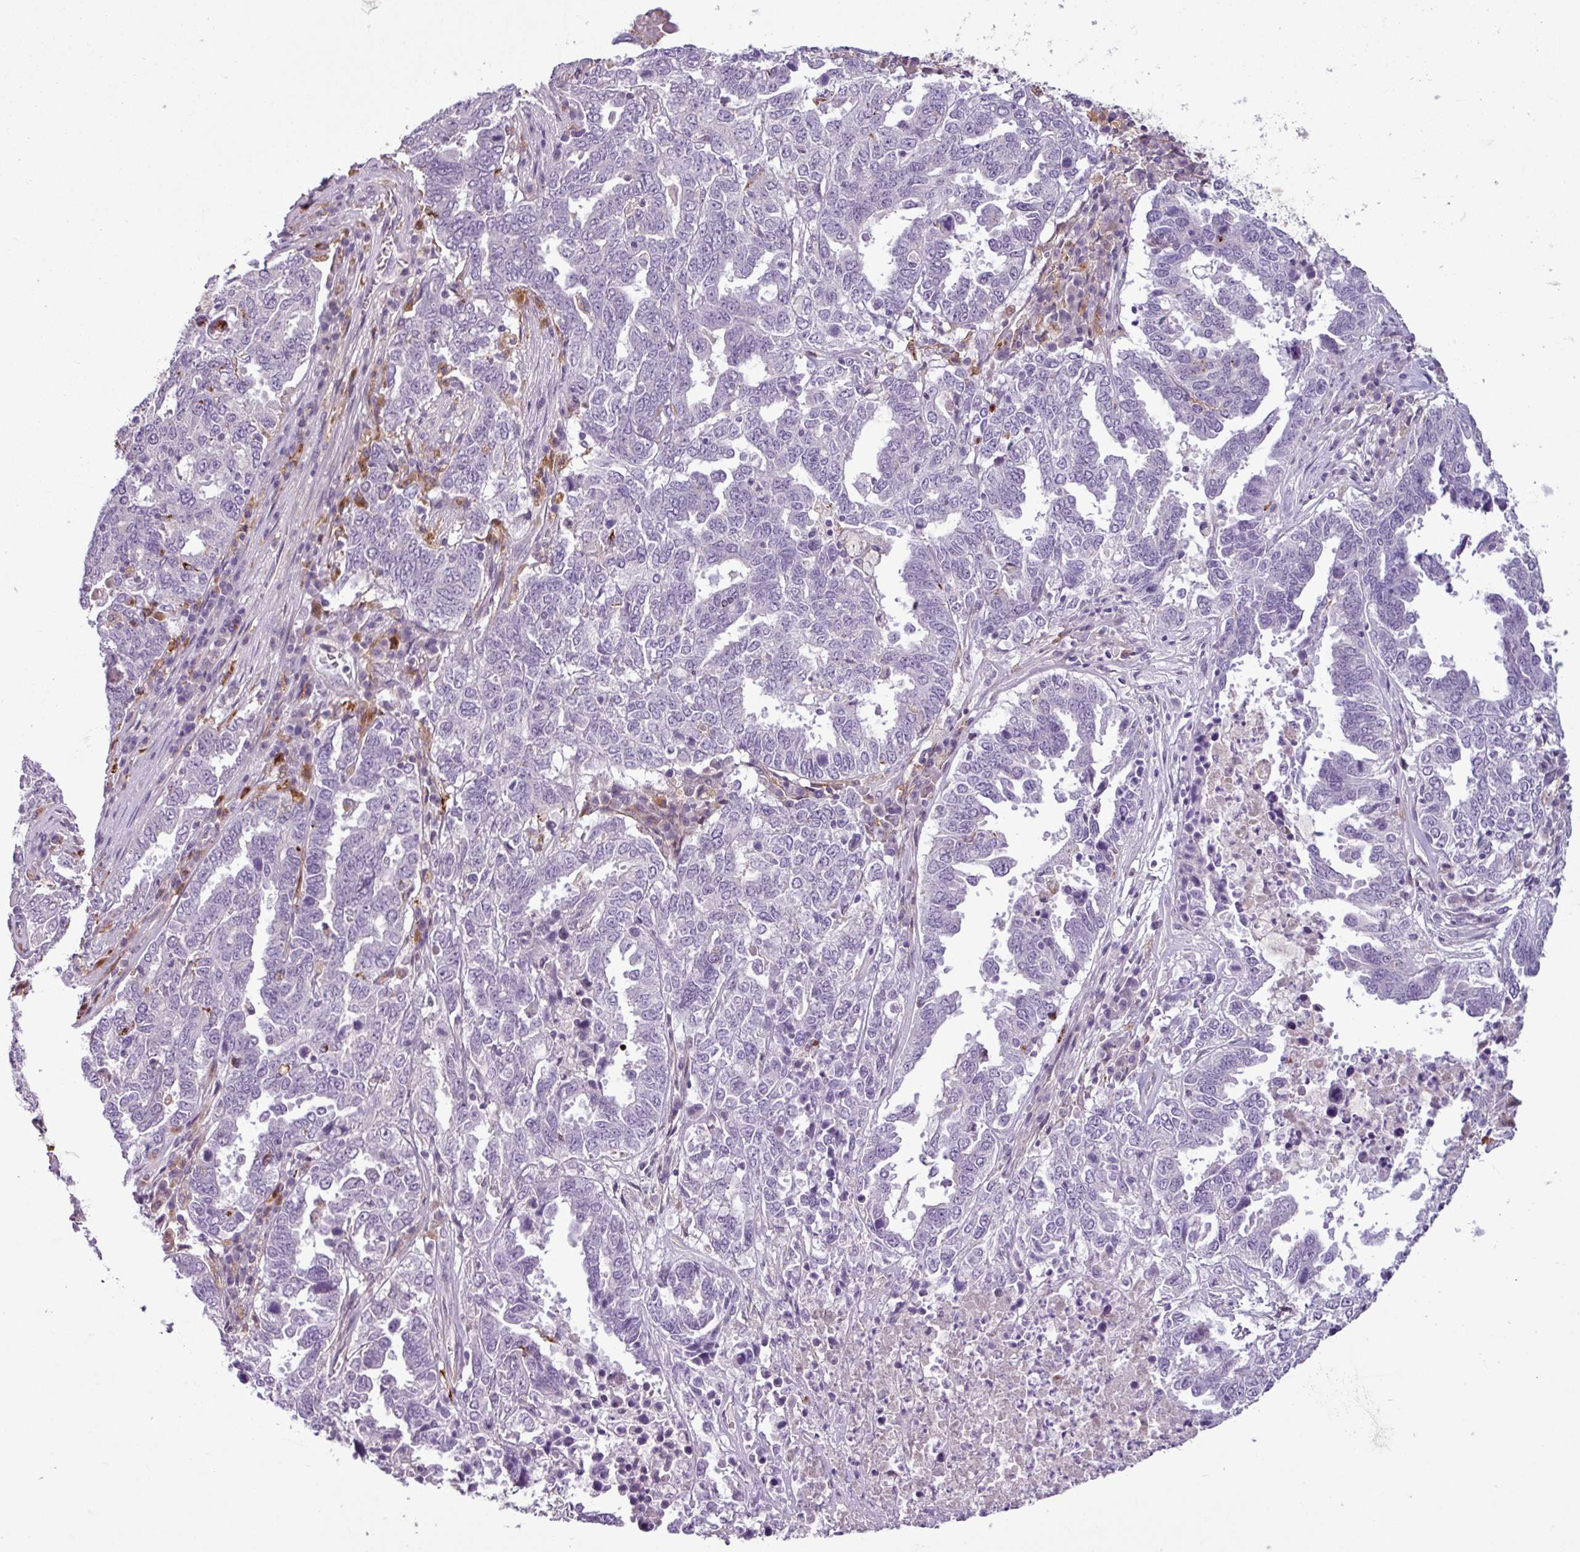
{"staining": {"intensity": "negative", "quantity": "none", "location": "none"}, "tissue": "ovarian cancer", "cell_type": "Tumor cells", "image_type": "cancer", "snomed": [{"axis": "morphology", "description": "Carcinoma, endometroid"}, {"axis": "topography", "description": "Ovary"}], "caption": "Tumor cells show no significant positivity in ovarian cancer.", "gene": "C9orf24", "patient": {"sex": "female", "age": 62}}